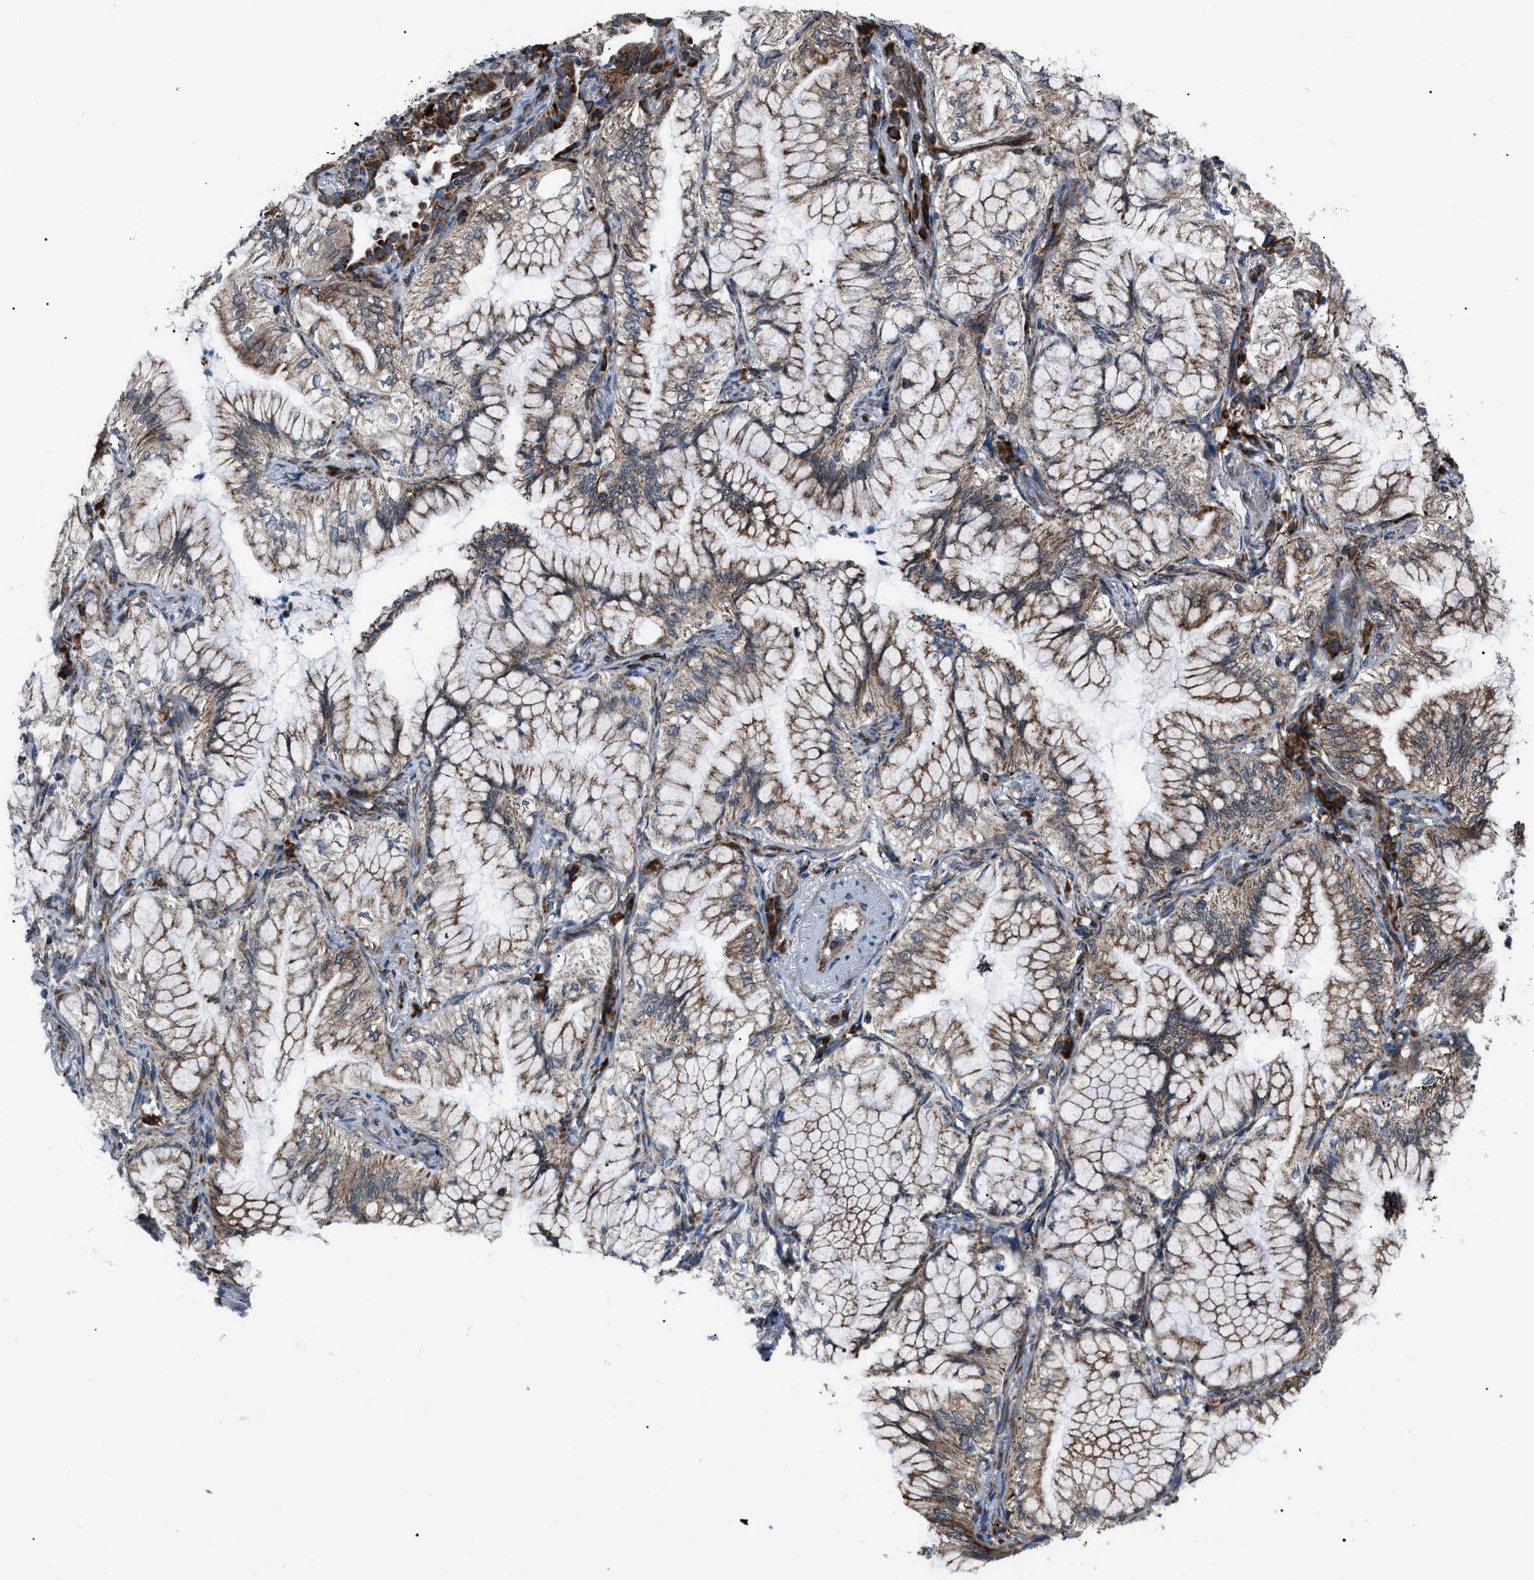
{"staining": {"intensity": "moderate", "quantity": ">75%", "location": "cytoplasmic/membranous"}, "tissue": "lung cancer", "cell_type": "Tumor cells", "image_type": "cancer", "snomed": [{"axis": "morphology", "description": "Adenocarcinoma, NOS"}, {"axis": "topography", "description": "Lung"}], "caption": "Protein analysis of lung adenocarcinoma tissue shows moderate cytoplasmic/membranous staining in approximately >75% of tumor cells.", "gene": "AGO2", "patient": {"sex": "female", "age": 70}}